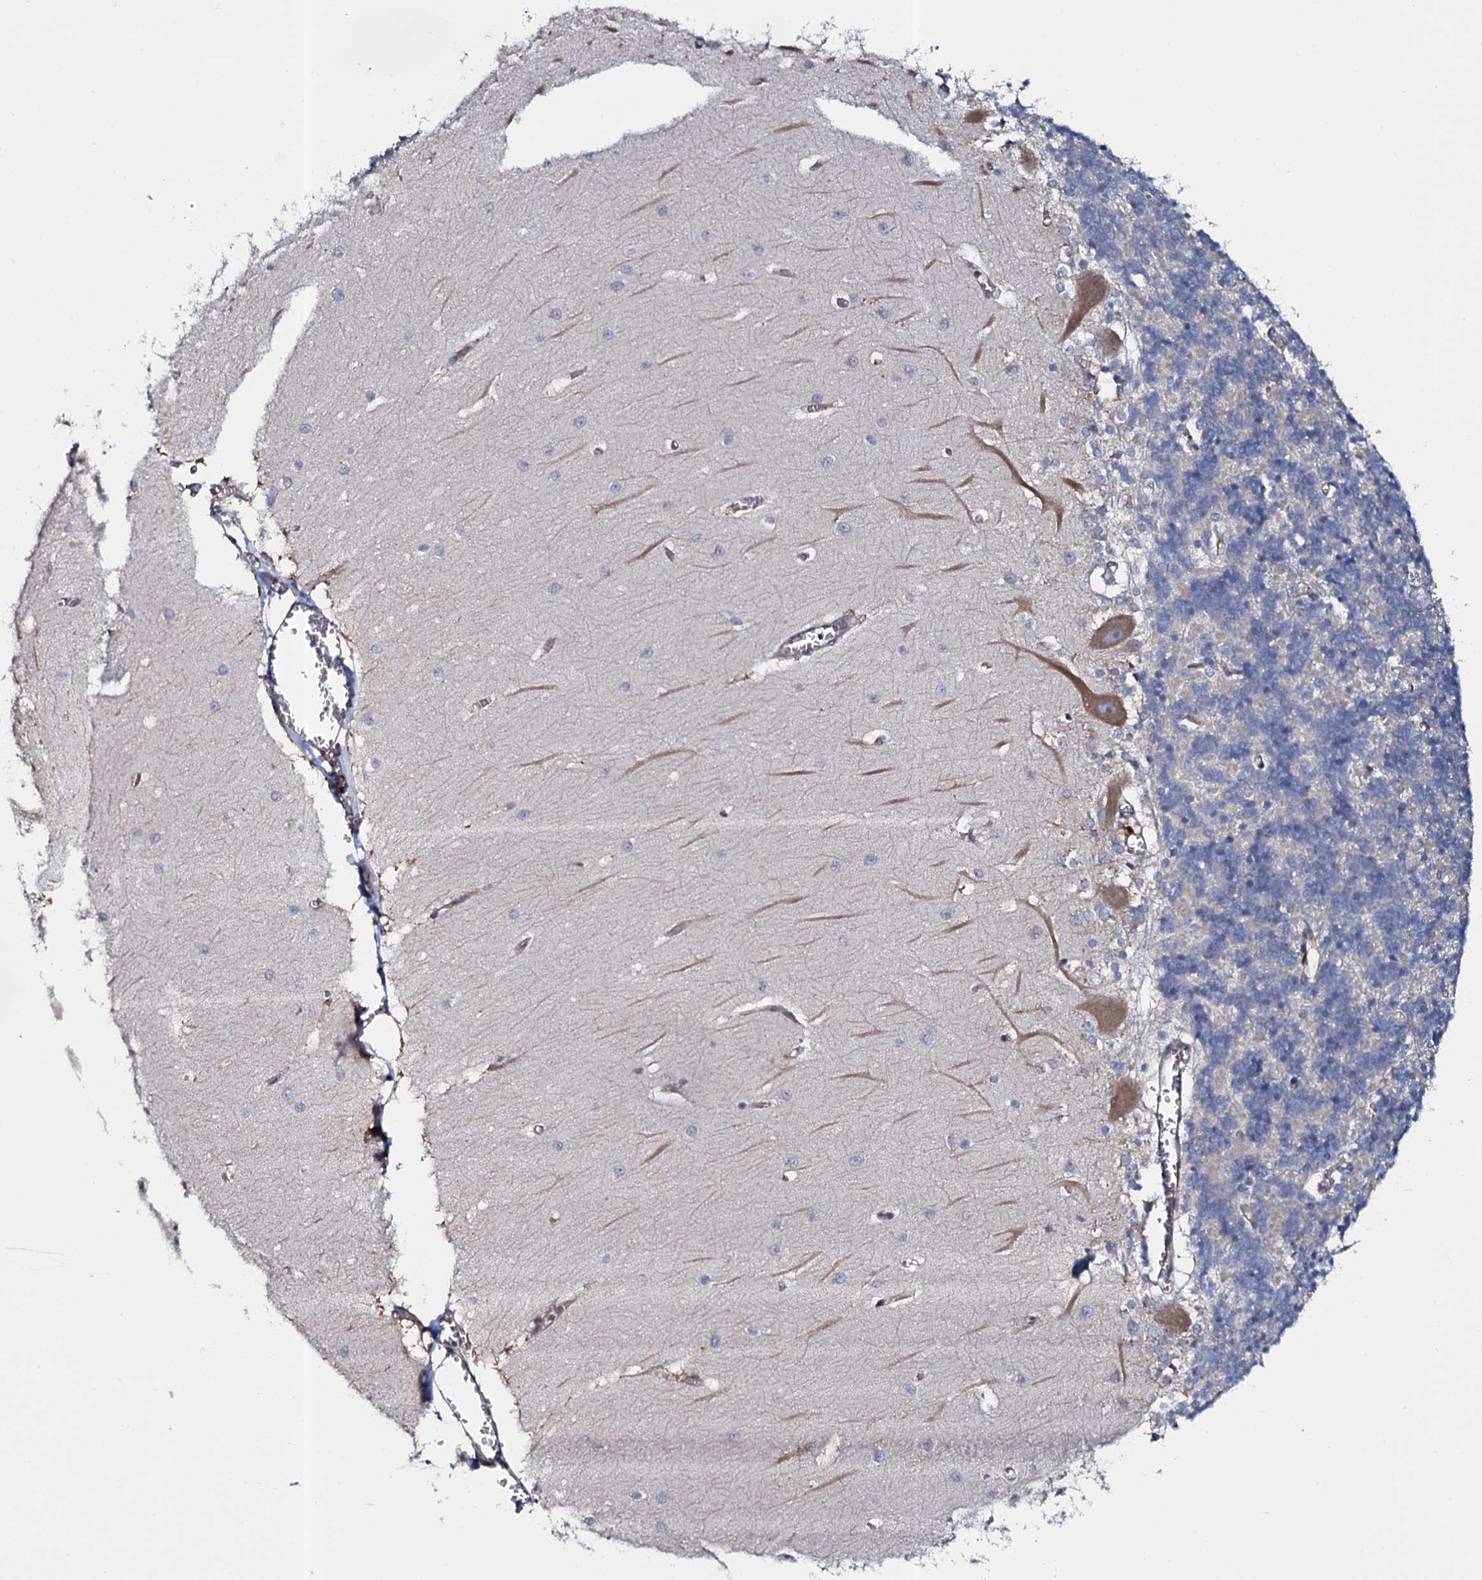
{"staining": {"intensity": "negative", "quantity": "none", "location": "none"}, "tissue": "cerebellum", "cell_type": "Cells in granular layer", "image_type": "normal", "snomed": [{"axis": "morphology", "description": "Normal tissue, NOS"}, {"axis": "topography", "description": "Cerebellum"}], "caption": "Immunohistochemistry (IHC) image of unremarkable cerebellum: cerebellum stained with DAB (3,3'-diaminobenzidine) reveals no significant protein positivity in cells in granular layer. The staining is performed using DAB (3,3'-diaminobenzidine) brown chromogen with nuclei counter-stained in using hematoxylin.", "gene": "TMEM151A", "patient": {"sex": "male", "age": 37}}